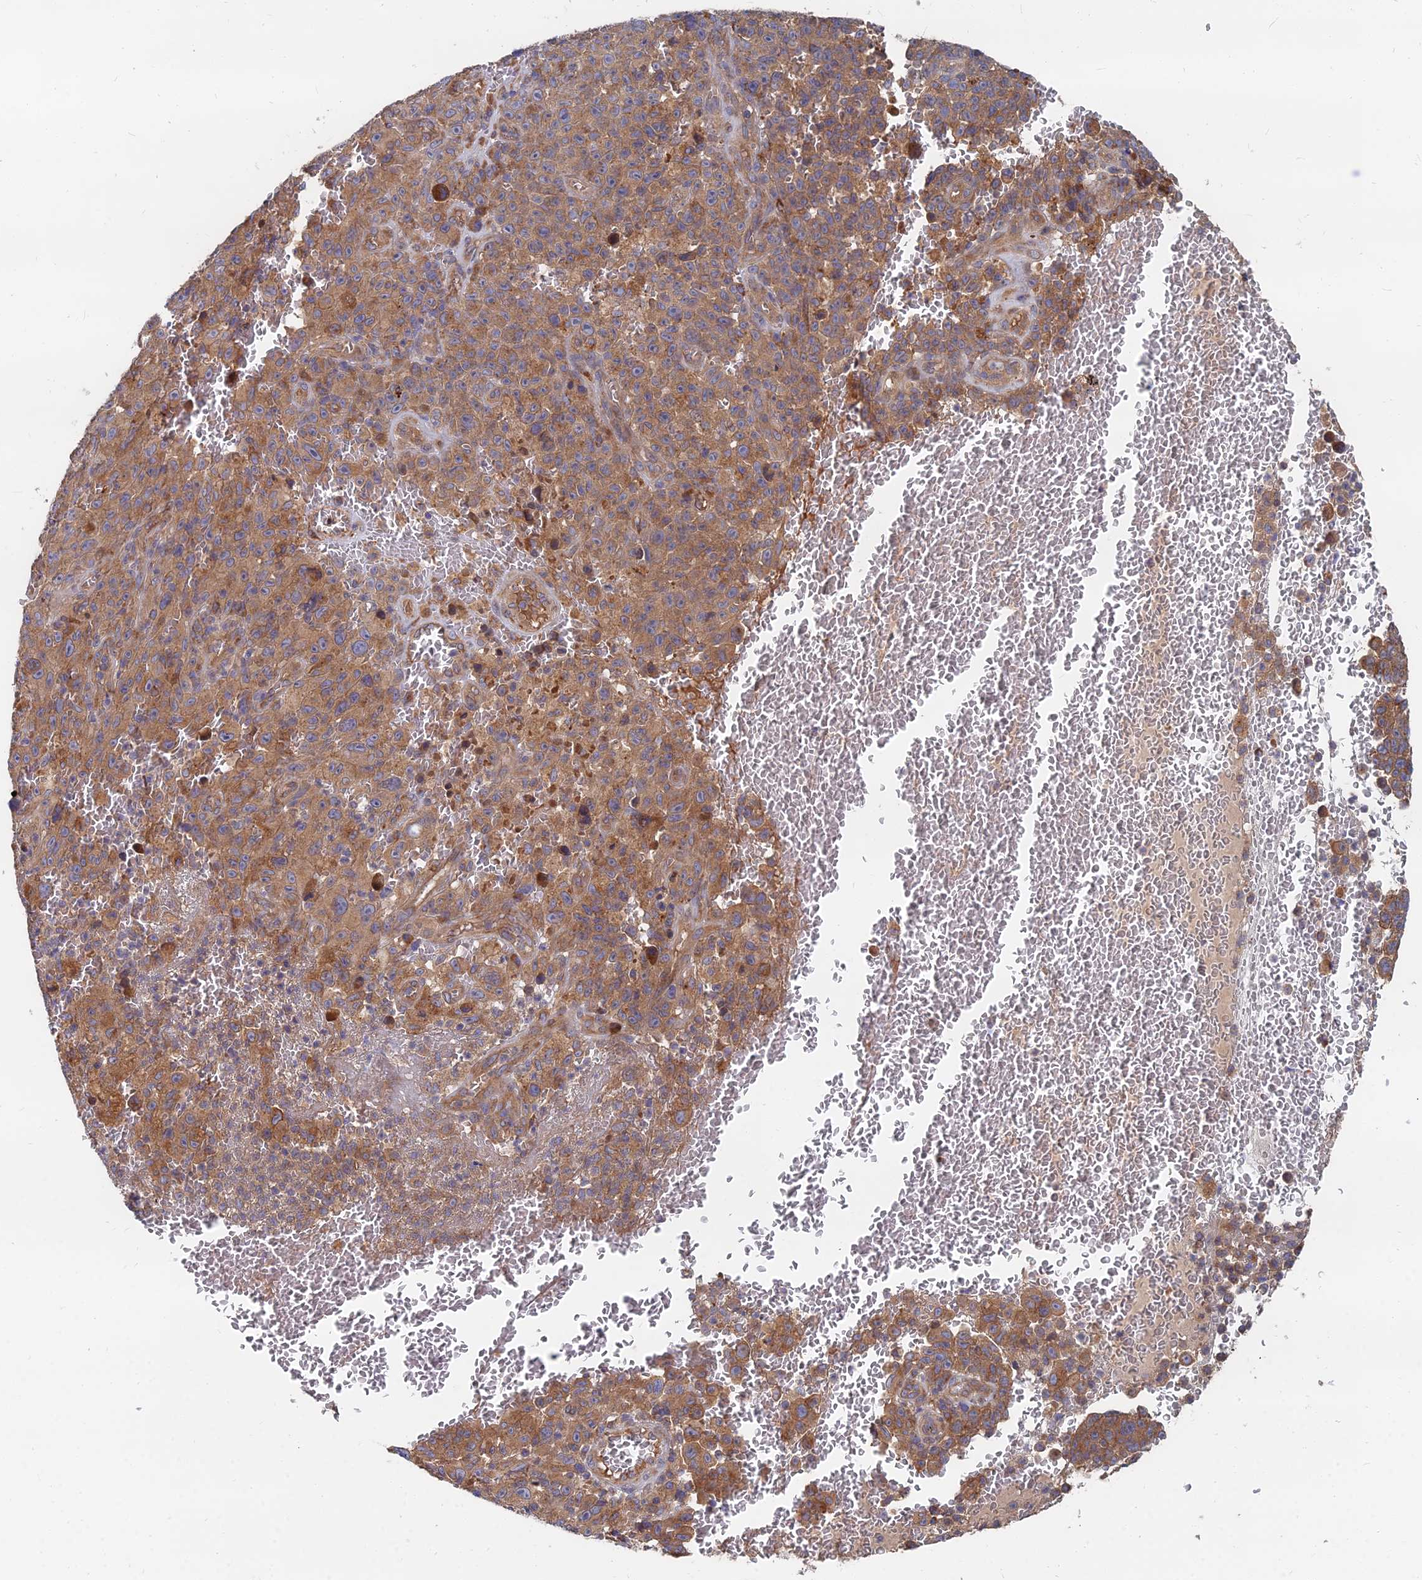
{"staining": {"intensity": "moderate", "quantity": ">75%", "location": "cytoplasmic/membranous"}, "tissue": "melanoma", "cell_type": "Tumor cells", "image_type": "cancer", "snomed": [{"axis": "morphology", "description": "Malignant melanoma, NOS"}, {"axis": "topography", "description": "Skin"}], "caption": "An immunohistochemistry (IHC) image of neoplastic tissue is shown. Protein staining in brown highlights moderate cytoplasmic/membranous positivity in melanoma within tumor cells. The protein is stained brown, and the nuclei are stained in blue (DAB IHC with brightfield microscopy, high magnification).", "gene": "CCZ1", "patient": {"sex": "female", "age": 82}}